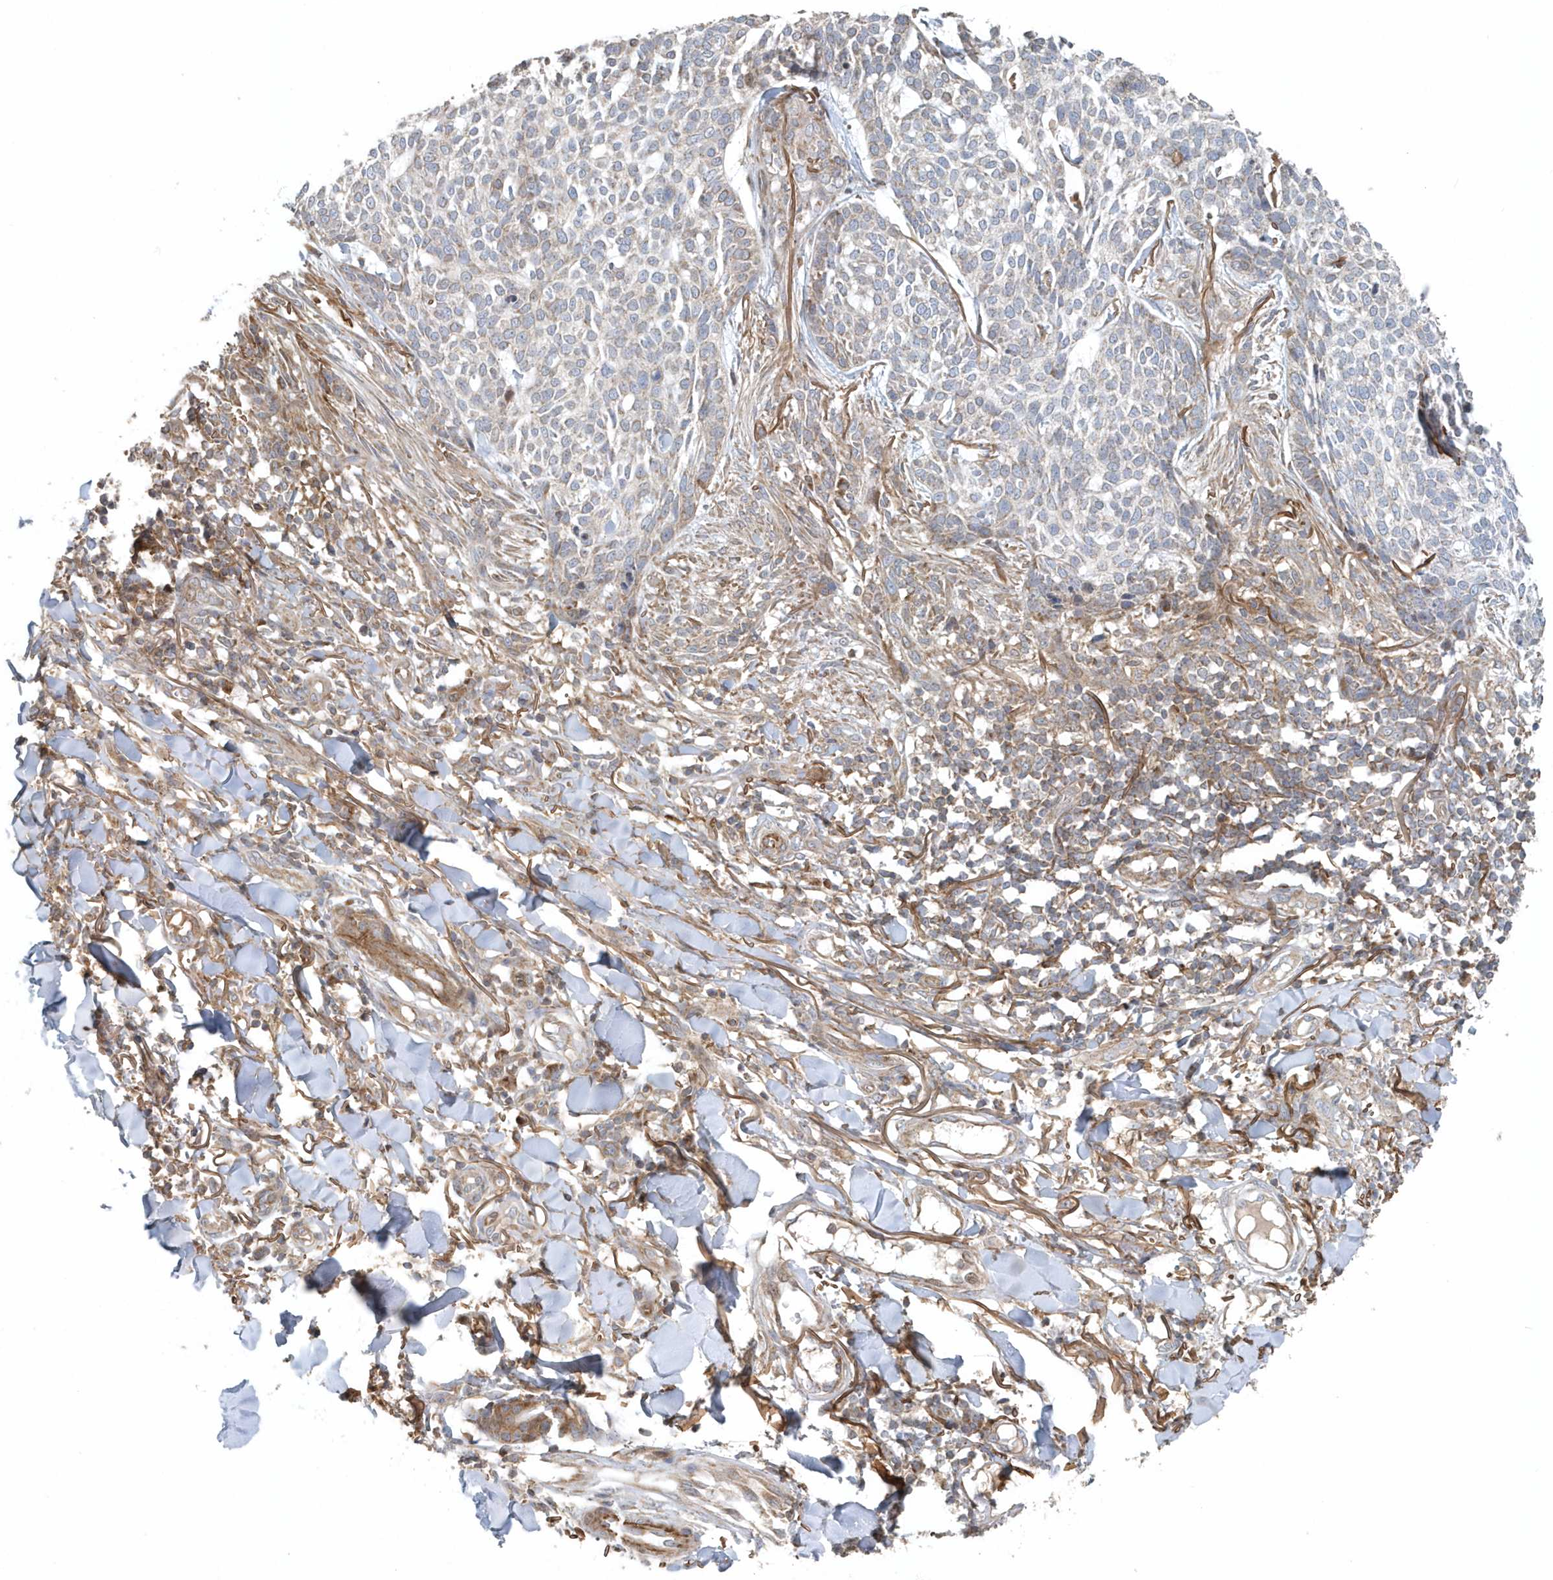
{"staining": {"intensity": "moderate", "quantity": "<25%", "location": "cytoplasmic/membranous"}, "tissue": "skin cancer", "cell_type": "Tumor cells", "image_type": "cancer", "snomed": [{"axis": "morphology", "description": "Basal cell carcinoma"}, {"axis": "topography", "description": "Skin"}], "caption": "An immunohistochemistry image of tumor tissue is shown. Protein staining in brown highlights moderate cytoplasmic/membranous positivity in basal cell carcinoma (skin) within tumor cells.", "gene": "MMUT", "patient": {"sex": "female", "age": 64}}